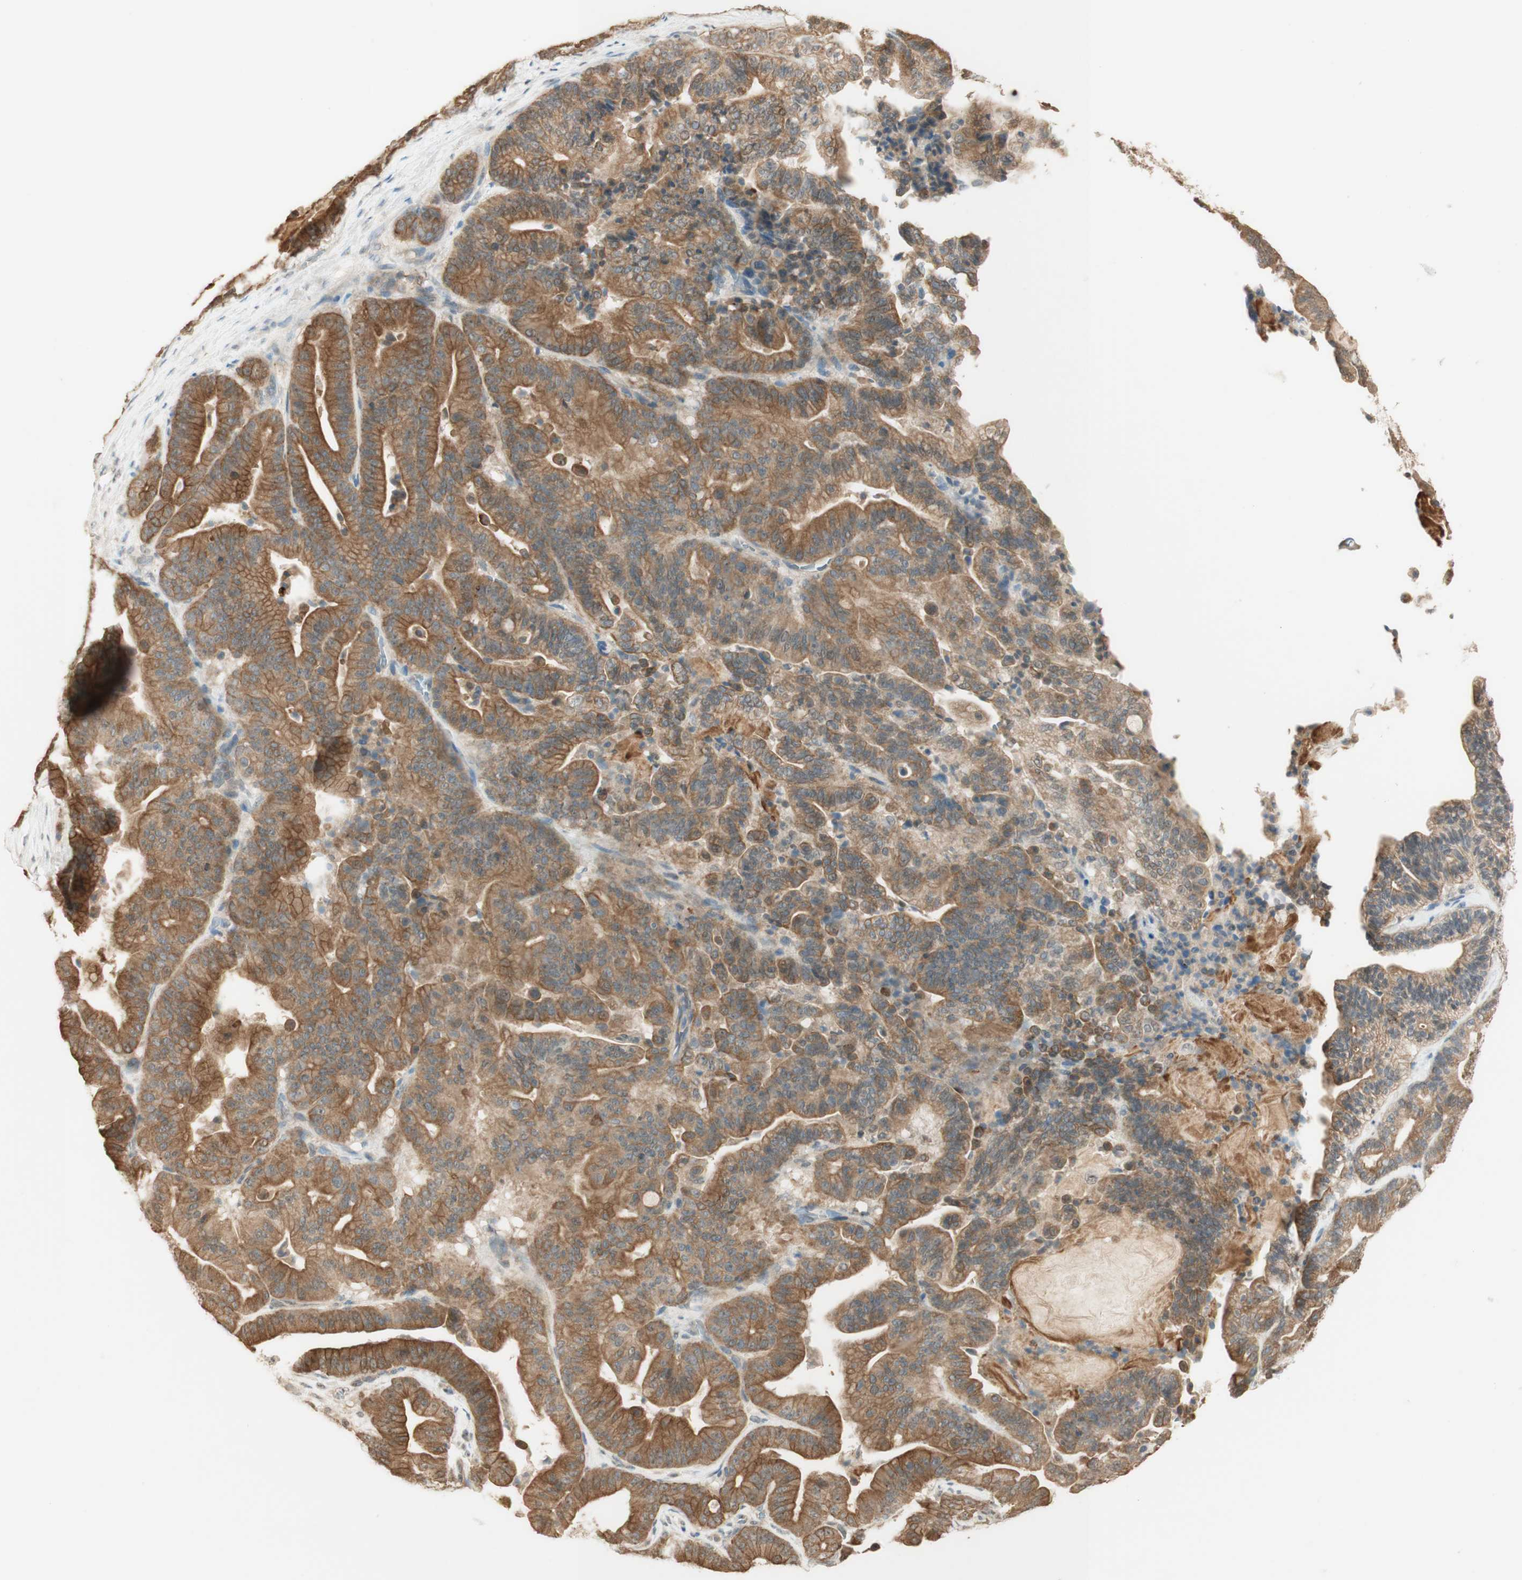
{"staining": {"intensity": "moderate", "quantity": ">75%", "location": "cytoplasmic/membranous"}, "tissue": "pancreatic cancer", "cell_type": "Tumor cells", "image_type": "cancer", "snomed": [{"axis": "morphology", "description": "Adenocarcinoma, NOS"}, {"axis": "topography", "description": "Pancreas"}], "caption": "An IHC micrograph of tumor tissue is shown. Protein staining in brown labels moderate cytoplasmic/membranous positivity in pancreatic cancer within tumor cells. The protein is shown in brown color, while the nuclei are stained blue.", "gene": "SPINT2", "patient": {"sex": "male", "age": 63}}